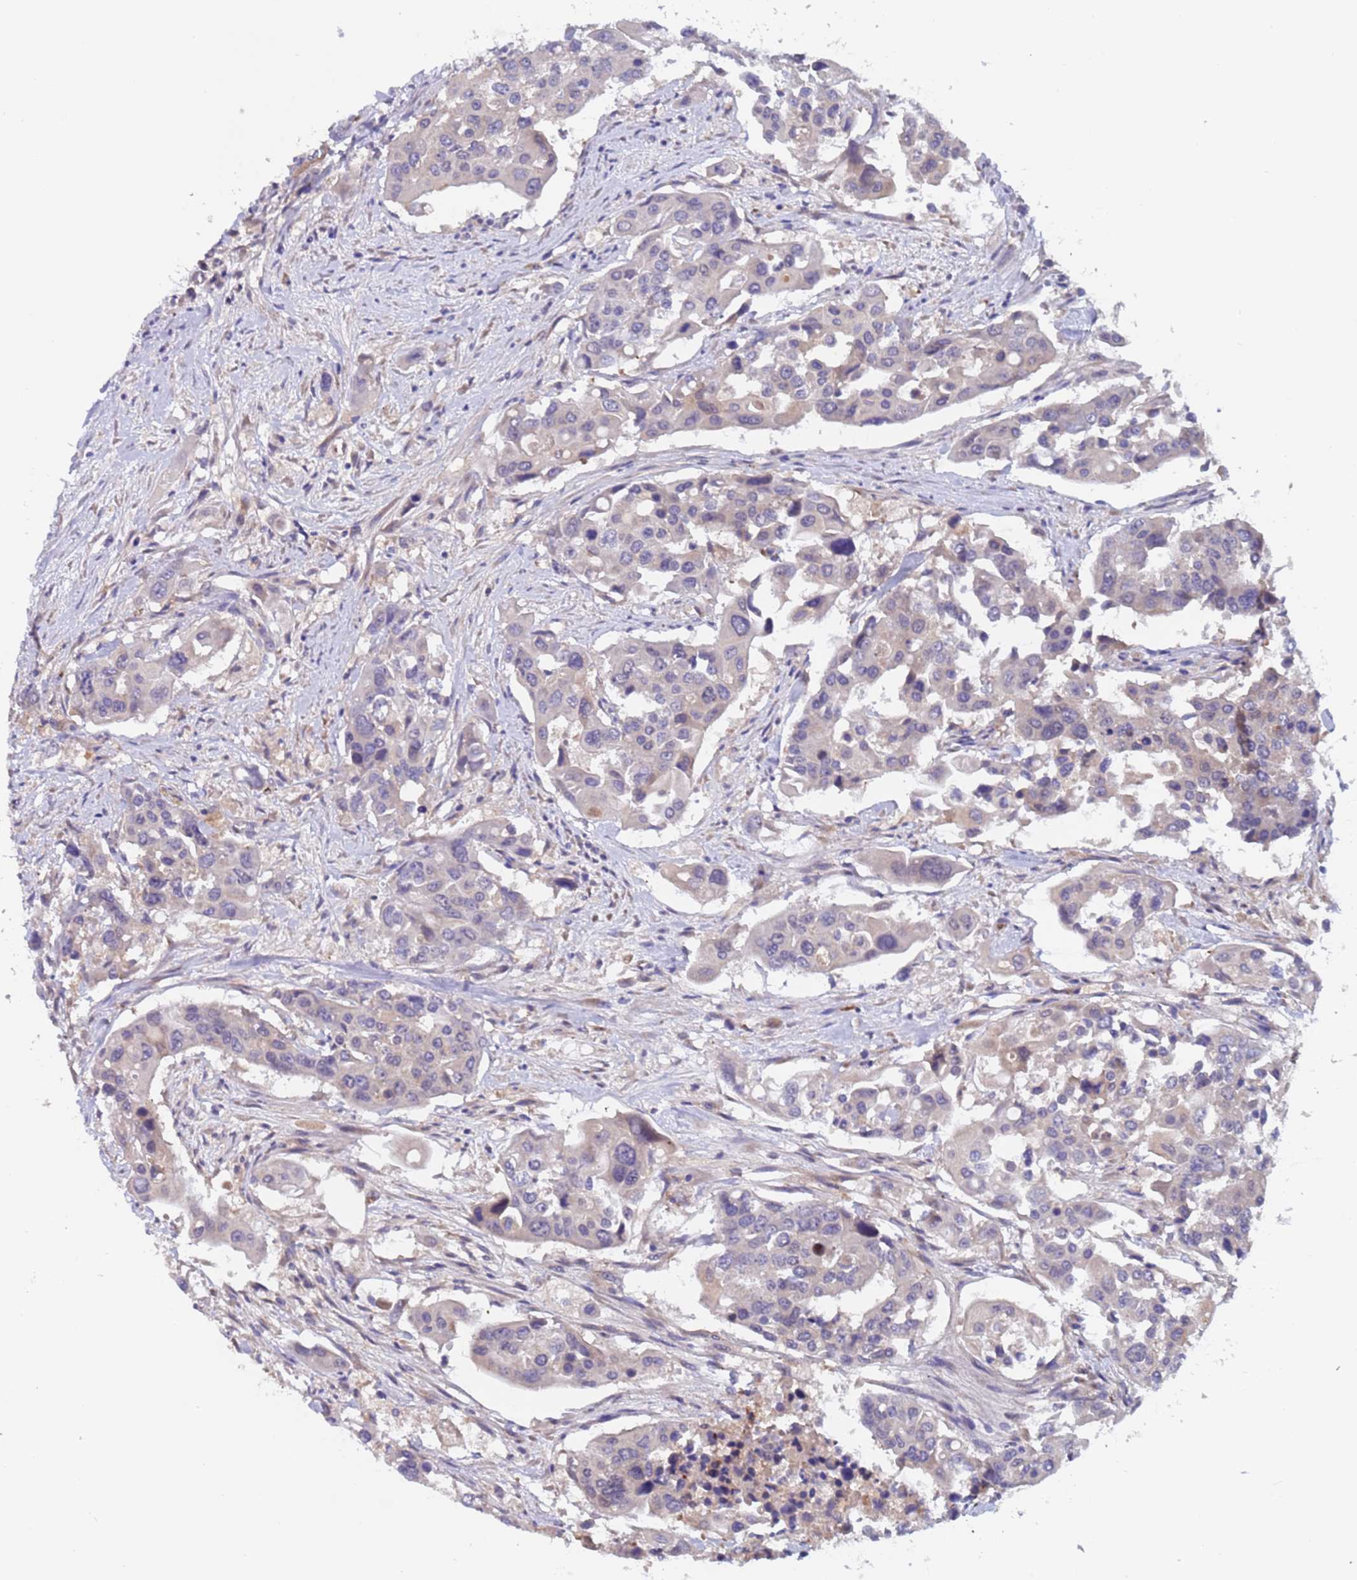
{"staining": {"intensity": "weak", "quantity": "<25%", "location": "cytoplasmic/membranous"}, "tissue": "colorectal cancer", "cell_type": "Tumor cells", "image_type": "cancer", "snomed": [{"axis": "morphology", "description": "Adenocarcinoma, NOS"}, {"axis": "topography", "description": "Colon"}], "caption": "A high-resolution image shows immunohistochemistry (IHC) staining of adenocarcinoma (colorectal), which shows no significant expression in tumor cells.", "gene": "ZNF248", "patient": {"sex": "male", "age": 77}}